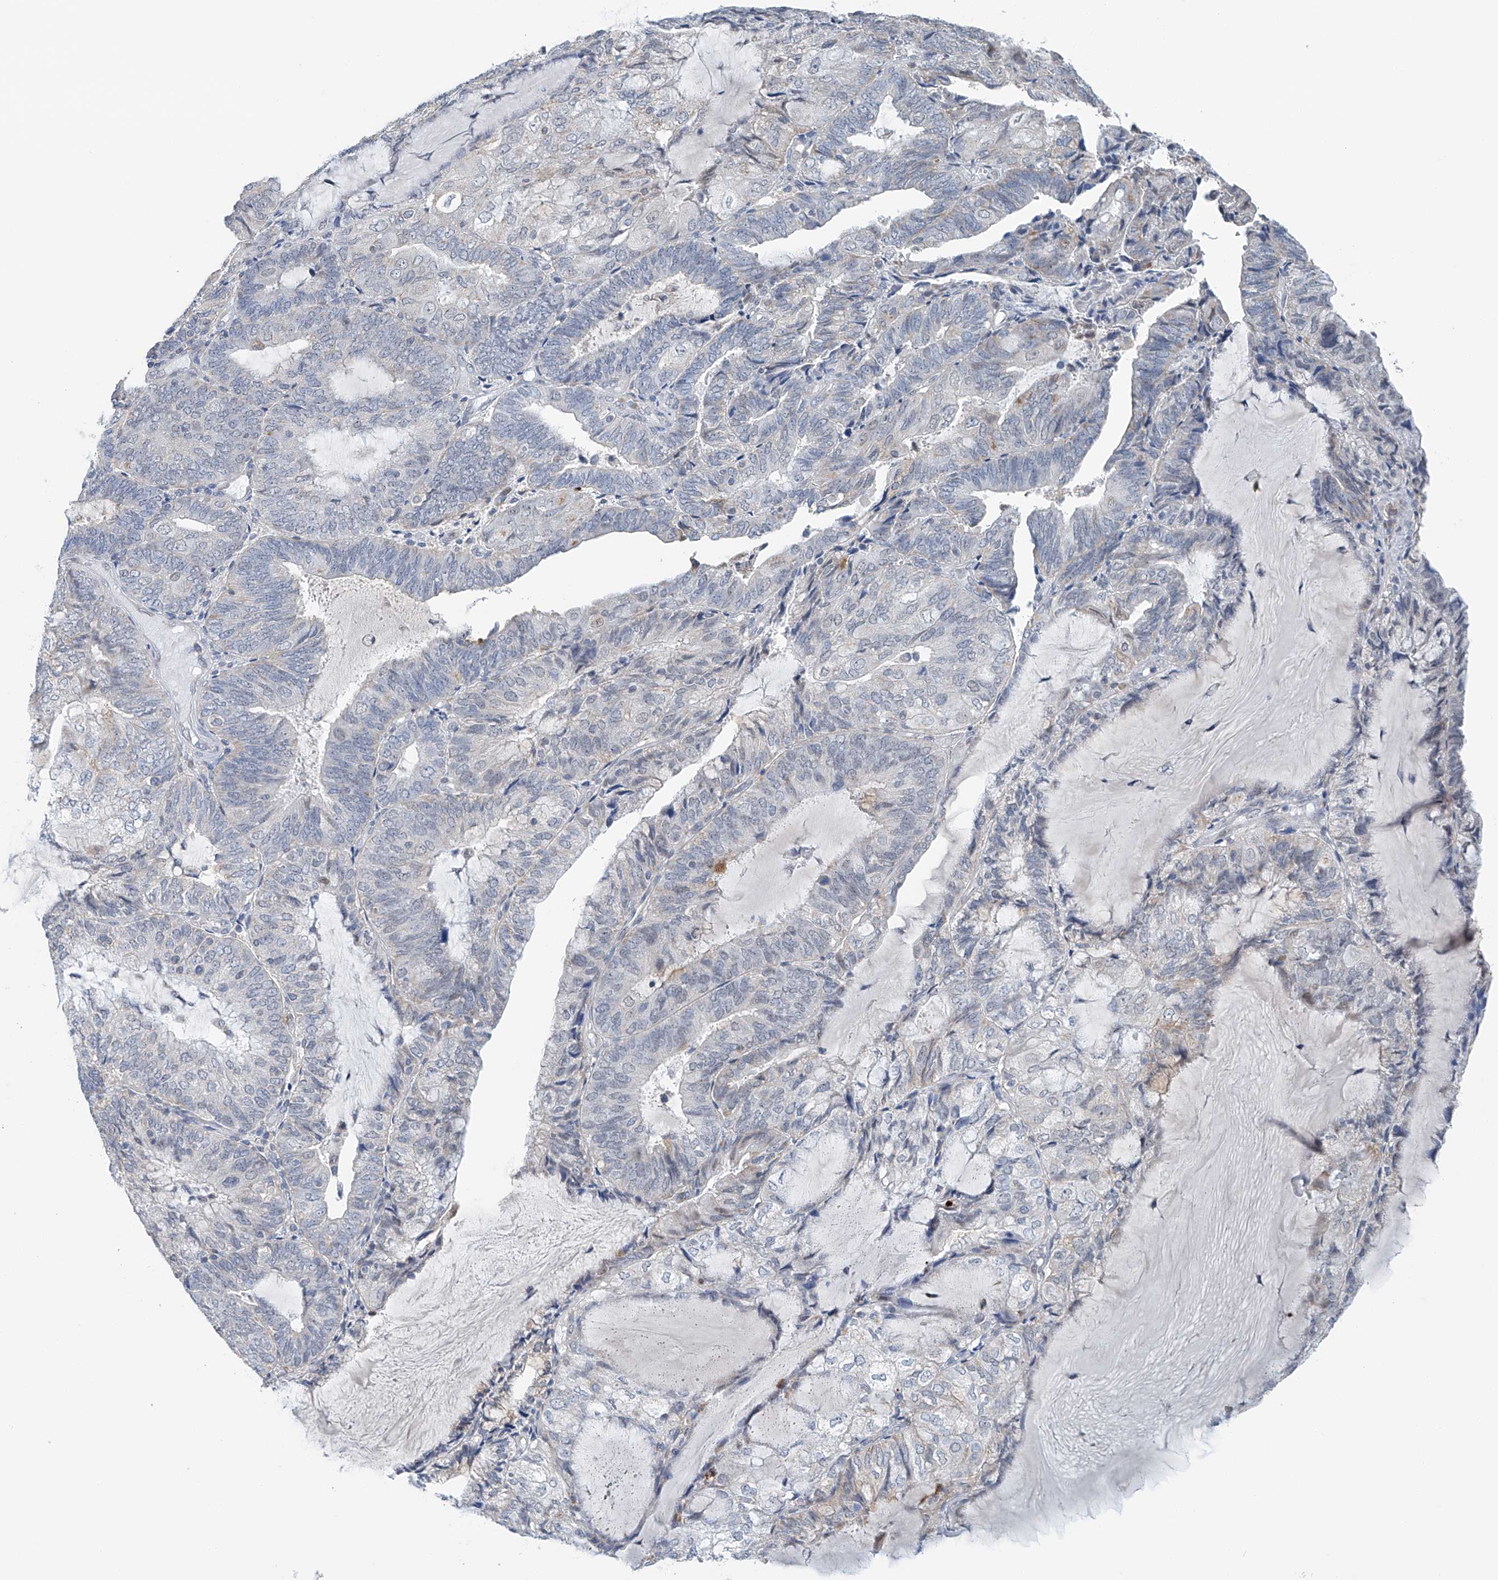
{"staining": {"intensity": "negative", "quantity": "none", "location": "none"}, "tissue": "endometrial cancer", "cell_type": "Tumor cells", "image_type": "cancer", "snomed": [{"axis": "morphology", "description": "Adenocarcinoma, NOS"}, {"axis": "topography", "description": "Endometrium"}], "caption": "Tumor cells are negative for protein expression in human adenocarcinoma (endometrial).", "gene": "KLF15", "patient": {"sex": "female", "age": 81}}